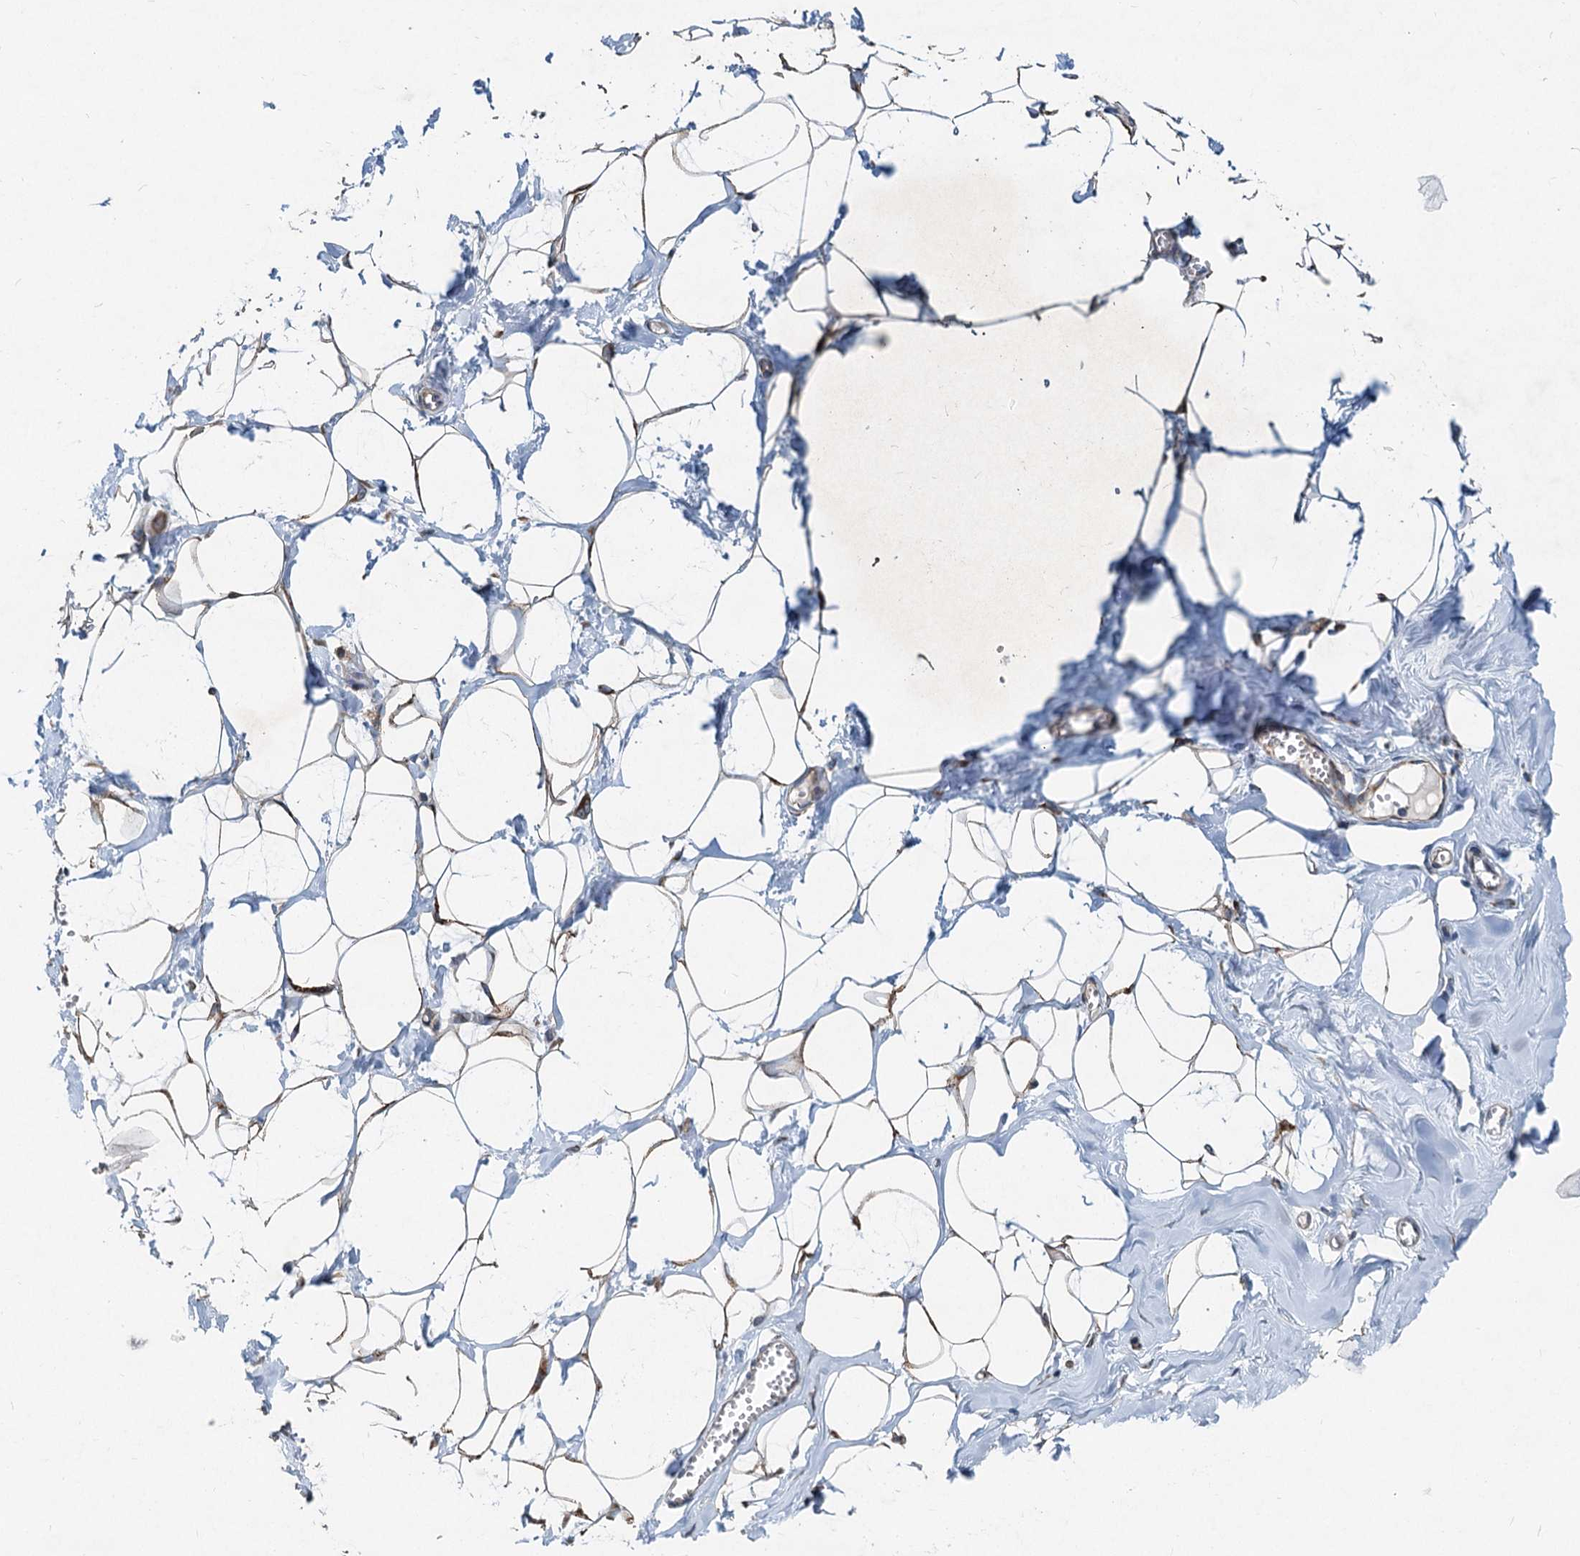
{"staining": {"intensity": "moderate", "quantity": "25%-75%", "location": "cytoplasmic/membranous"}, "tissue": "breast", "cell_type": "Adipocytes", "image_type": "normal", "snomed": [{"axis": "morphology", "description": "Normal tissue, NOS"}, {"axis": "topography", "description": "Breast"}], "caption": "Adipocytes reveal moderate cytoplasmic/membranous staining in about 25%-75% of cells in normal breast. Ihc stains the protein in brown and the nuclei are stained blue.", "gene": "CEP68", "patient": {"sex": "female", "age": 27}}